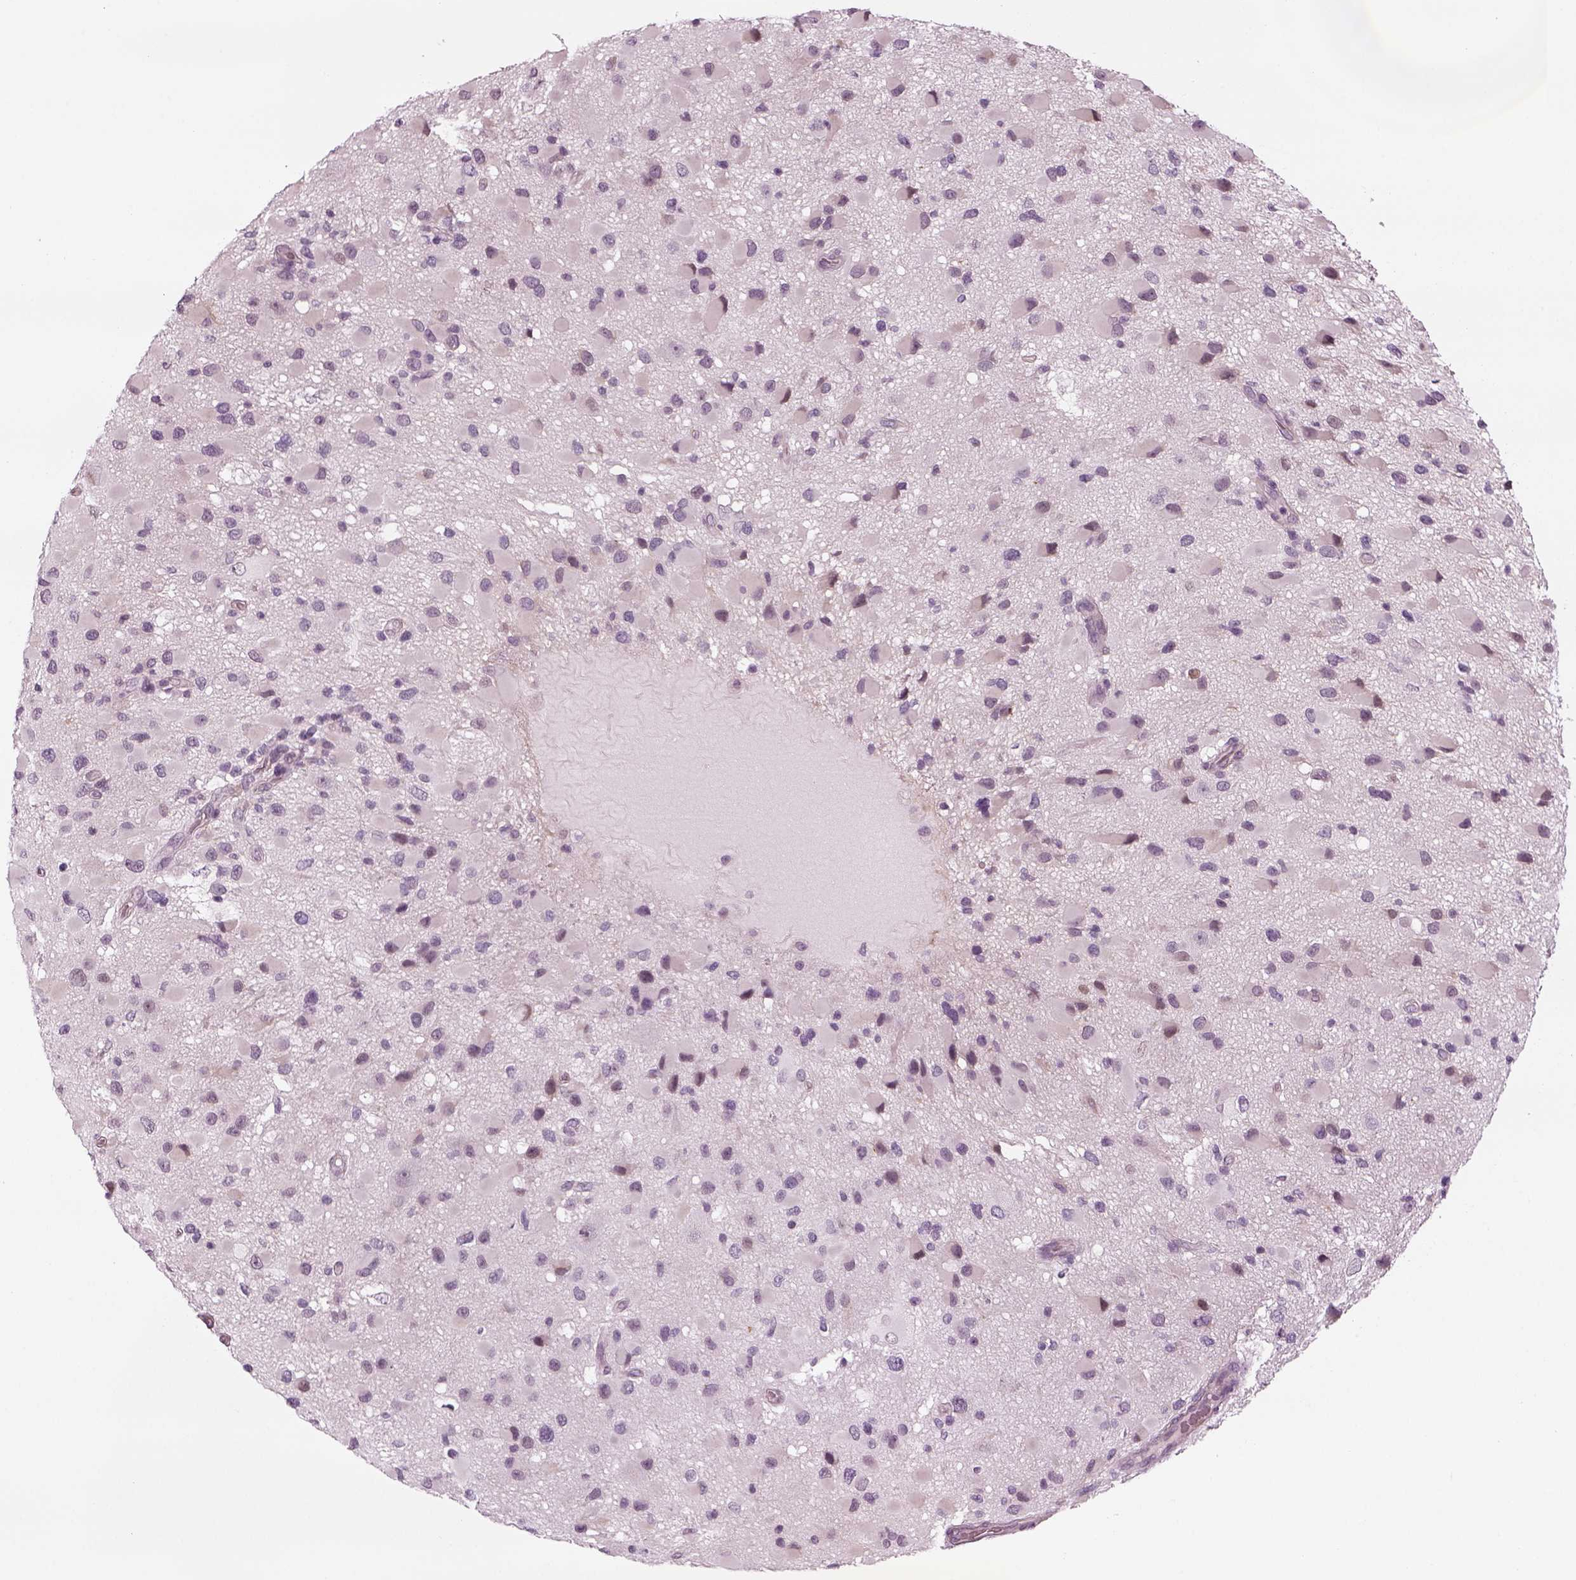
{"staining": {"intensity": "negative", "quantity": "none", "location": "none"}, "tissue": "glioma", "cell_type": "Tumor cells", "image_type": "cancer", "snomed": [{"axis": "morphology", "description": "Glioma, malignant, Low grade"}, {"axis": "topography", "description": "Brain"}], "caption": "The micrograph shows no significant staining in tumor cells of glioma. (DAB (3,3'-diaminobenzidine) IHC, high magnification).", "gene": "LRRIQ3", "patient": {"sex": "female", "age": 32}}